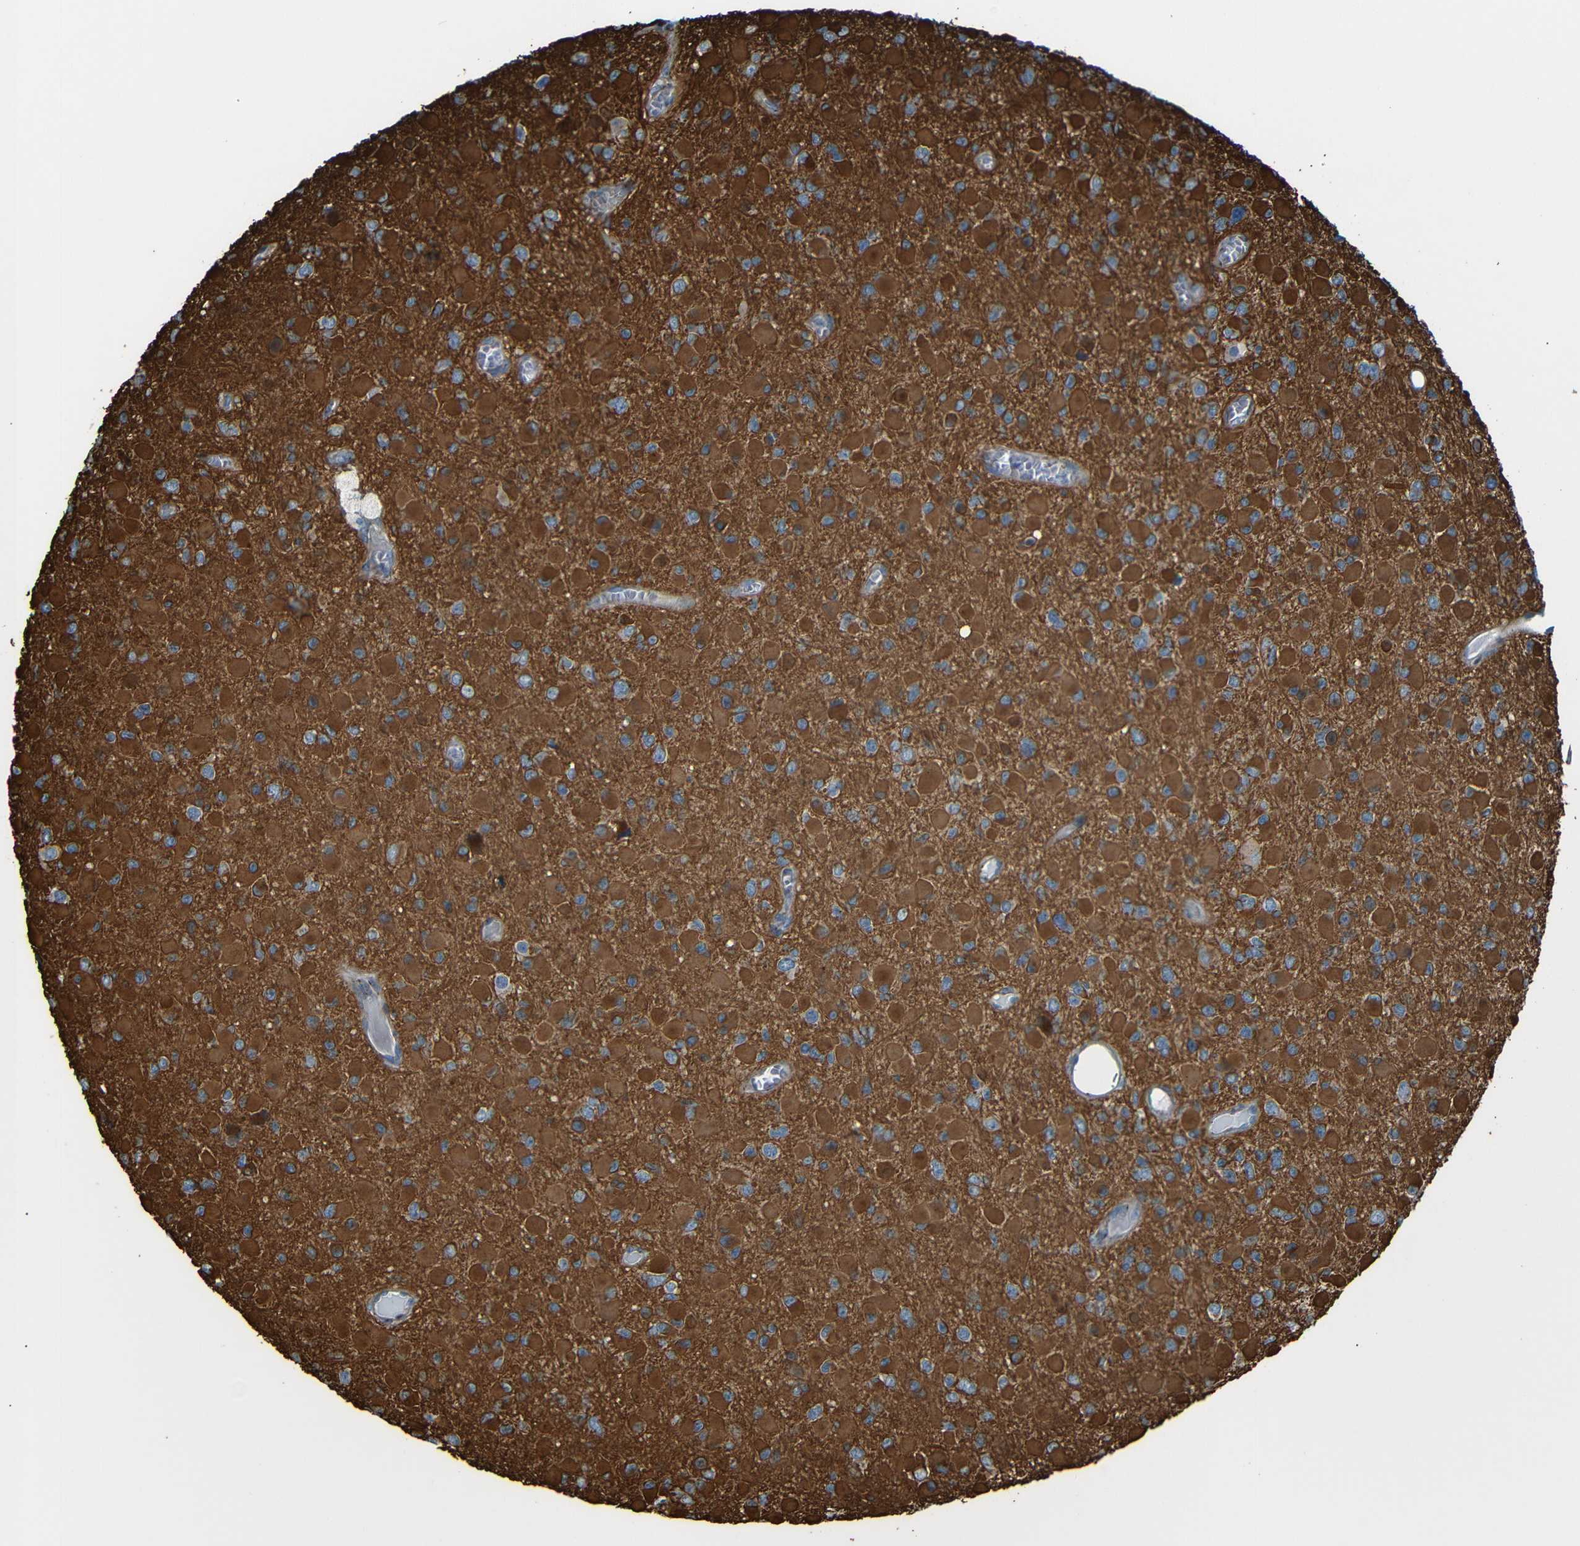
{"staining": {"intensity": "strong", "quantity": ">75%", "location": "cytoplasmic/membranous"}, "tissue": "glioma", "cell_type": "Tumor cells", "image_type": "cancer", "snomed": [{"axis": "morphology", "description": "Glioma, malignant, Low grade"}, {"axis": "topography", "description": "Brain"}], "caption": "Immunohistochemical staining of malignant low-grade glioma reveals strong cytoplasmic/membranous protein staining in about >75% of tumor cells.", "gene": "AKAP9", "patient": {"sex": "male", "age": 42}}